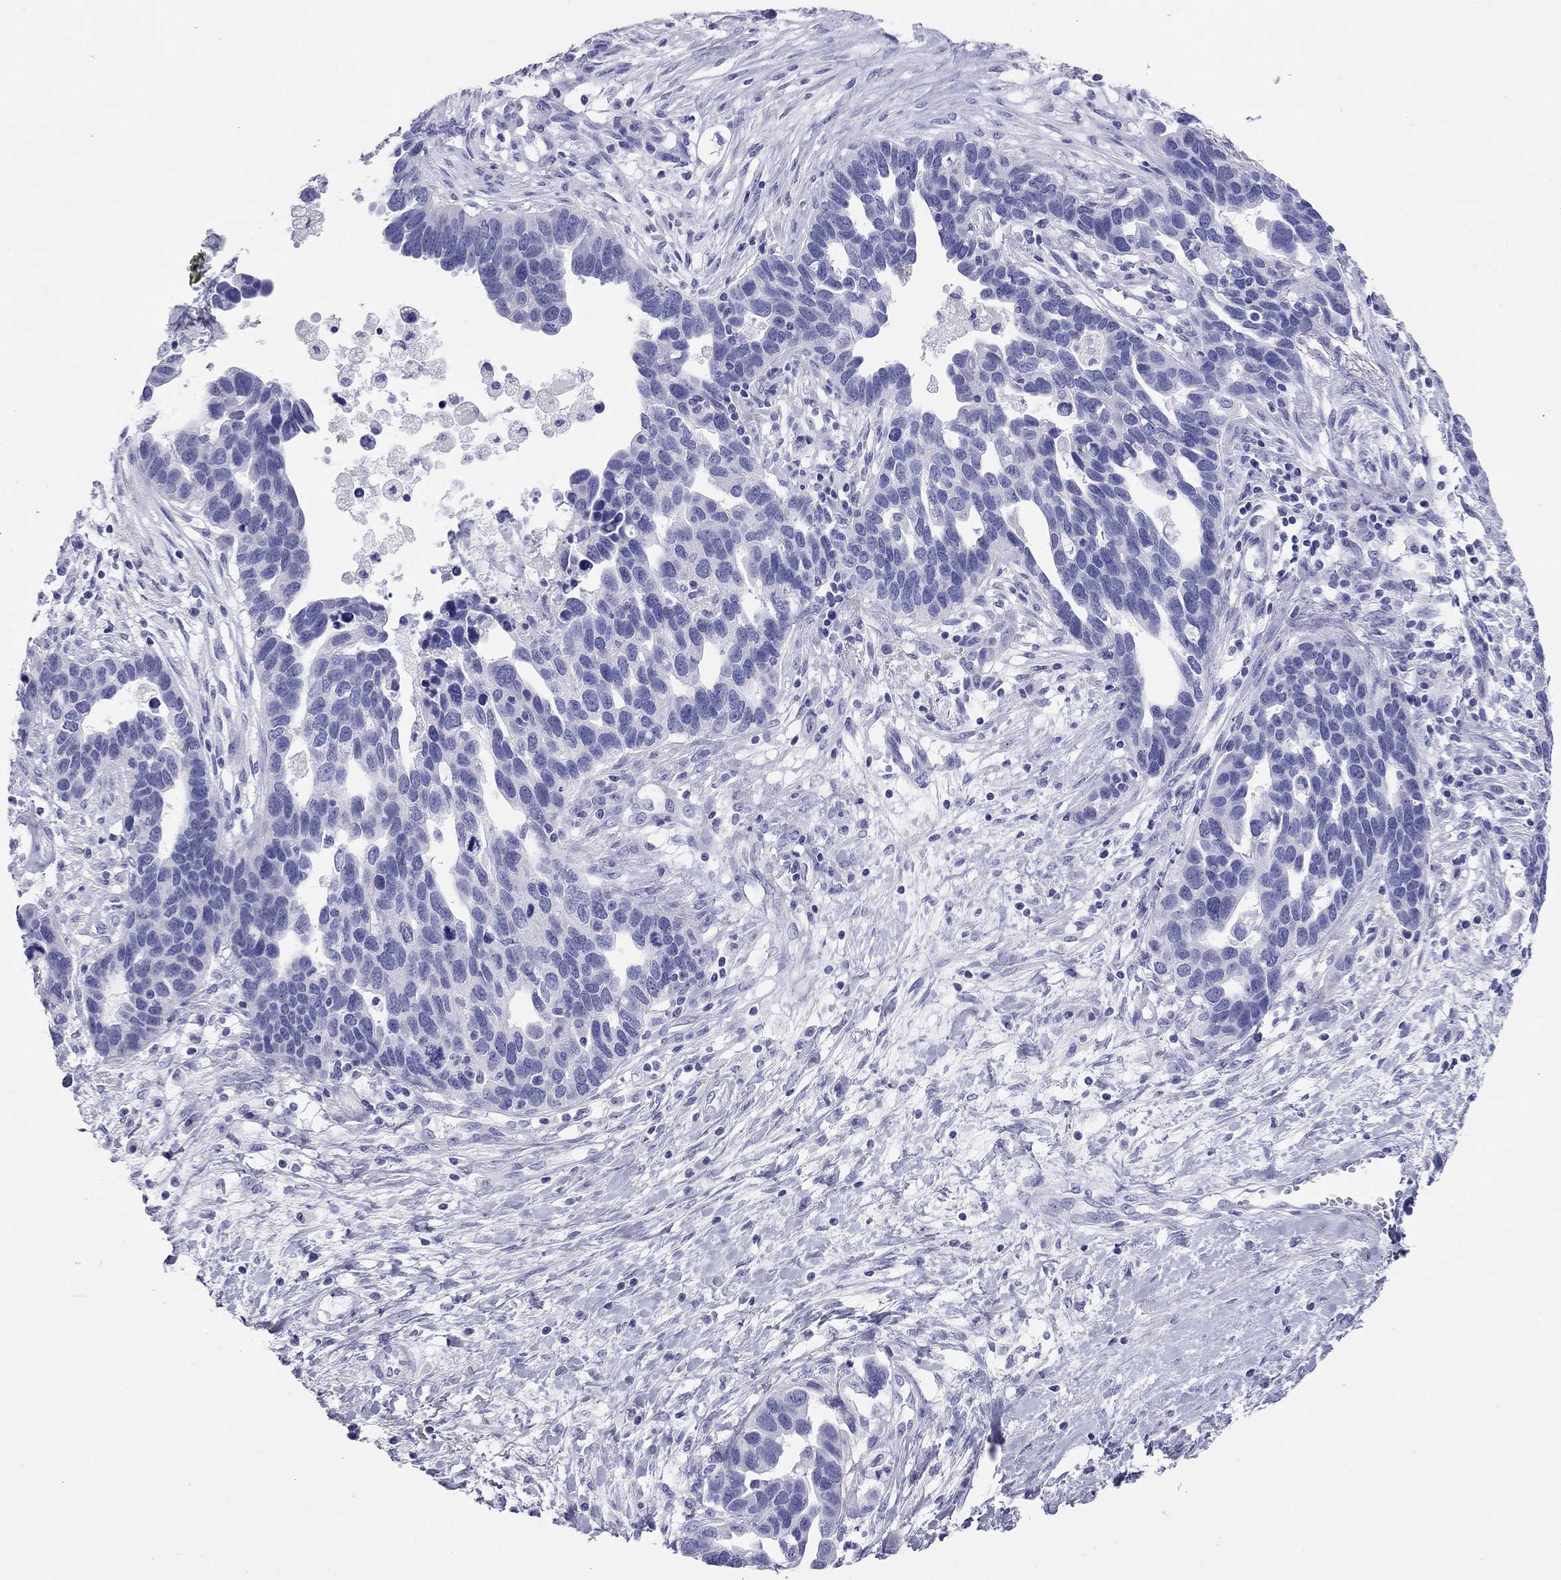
{"staining": {"intensity": "negative", "quantity": "none", "location": "none"}, "tissue": "ovarian cancer", "cell_type": "Tumor cells", "image_type": "cancer", "snomed": [{"axis": "morphology", "description": "Cystadenocarcinoma, serous, NOS"}, {"axis": "topography", "description": "Ovary"}], "caption": "Immunohistochemistry photomicrograph of human serous cystadenocarcinoma (ovarian) stained for a protein (brown), which reveals no staining in tumor cells. (Stains: DAB (3,3'-diaminobenzidine) IHC with hematoxylin counter stain, Microscopy: brightfield microscopy at high magnification).", "gene": "HLA-DQB2", "patient": {"sex": "female", "age": 54}}